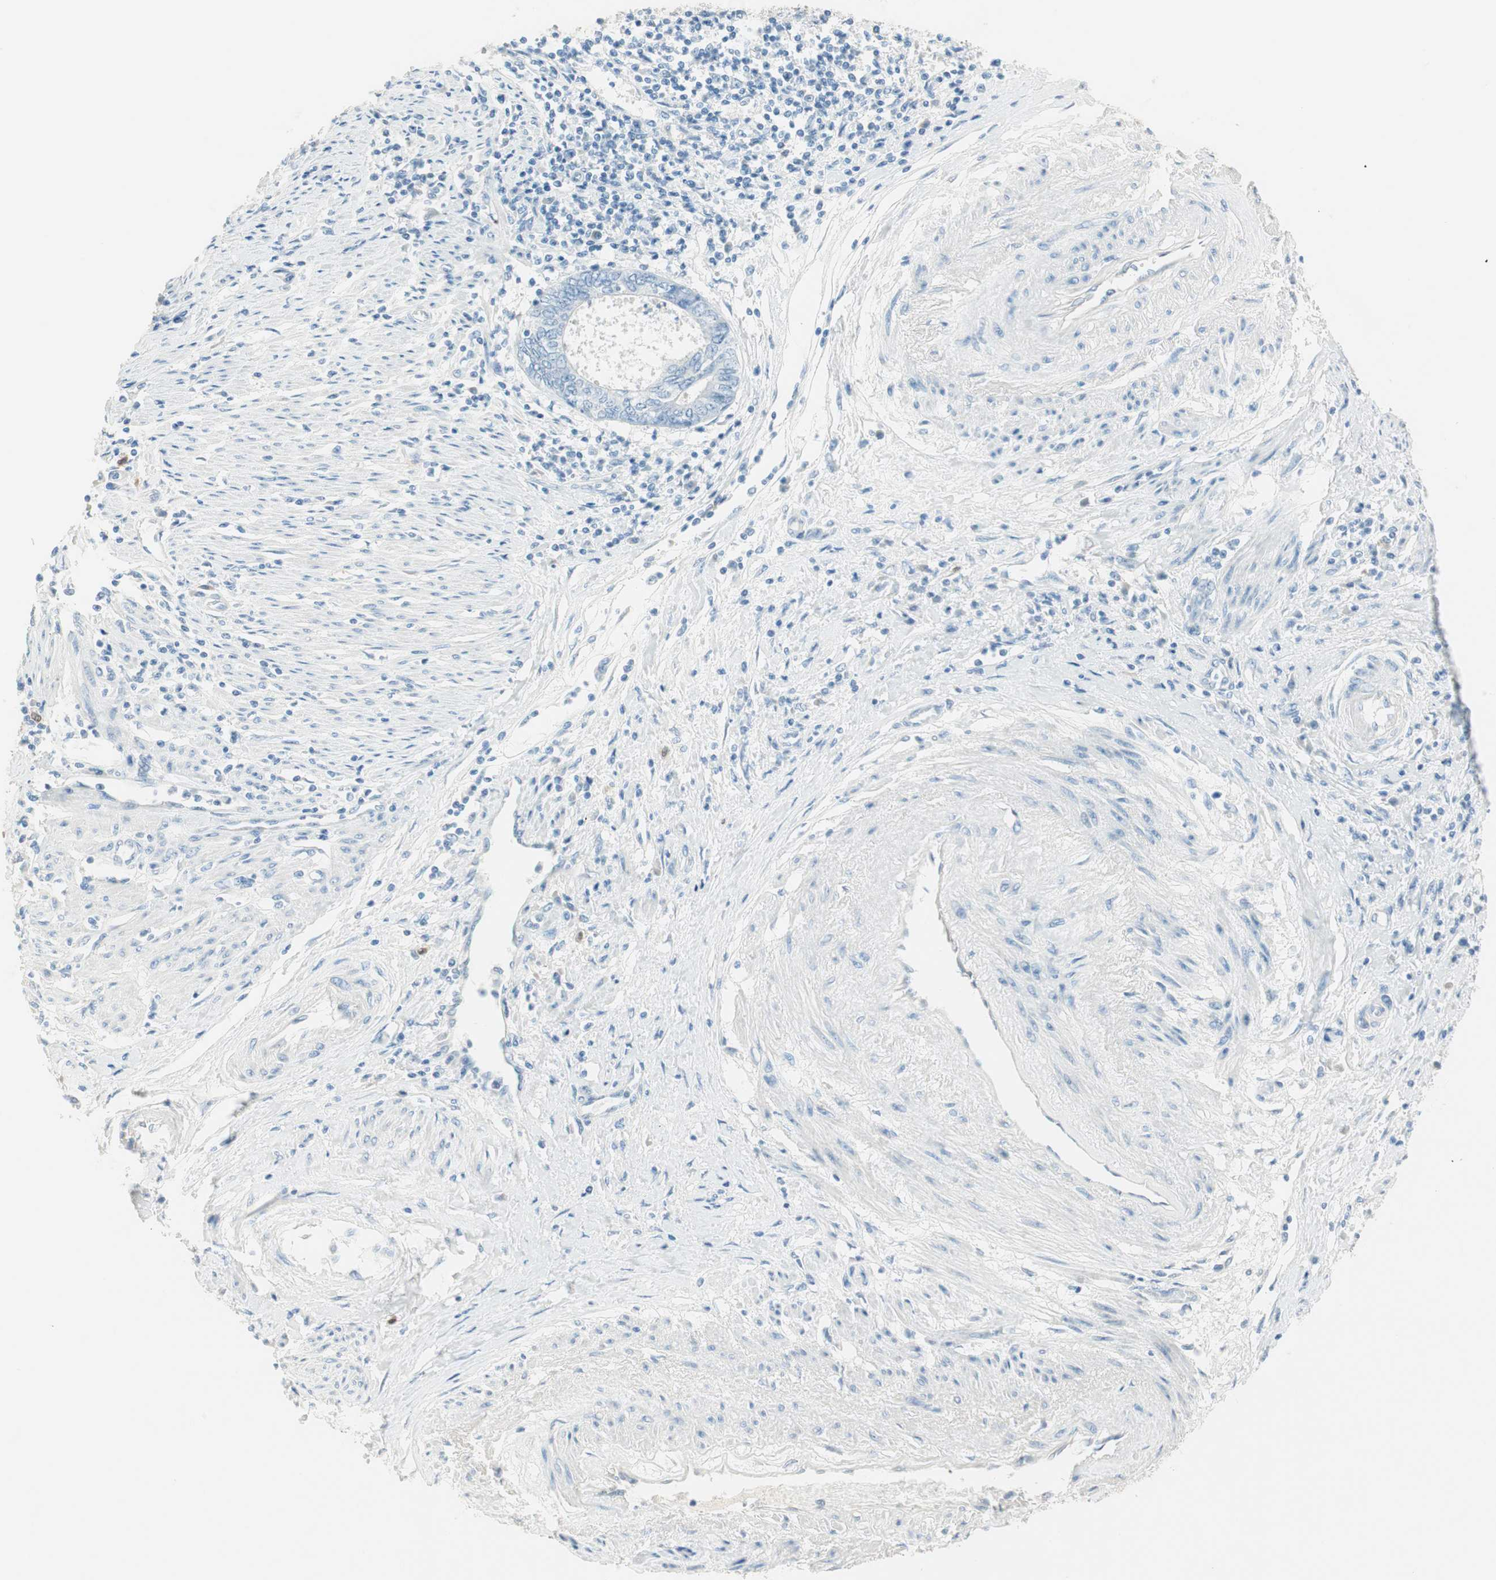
{"staining": {"intensity": "negative", "quantity": "none", "location": "none"}, "tissue": "endometrial cancer", "cell_type": "Tumor cells", "image_type": "cancer", "snomed": [{"axis": "morphology", "description": "Adenocarcinoma, NOS"}, {"axis": "topography", "description": "Uterus"}, {"axis": "topography", "description": "Endometrium"}], "caption": "Photomicrograph shows no protein expression in tumor cells of endometrial adenocarcinoma tissue.", "gene": "HPGD", "patient": {"sex": "female", "age": 70}}